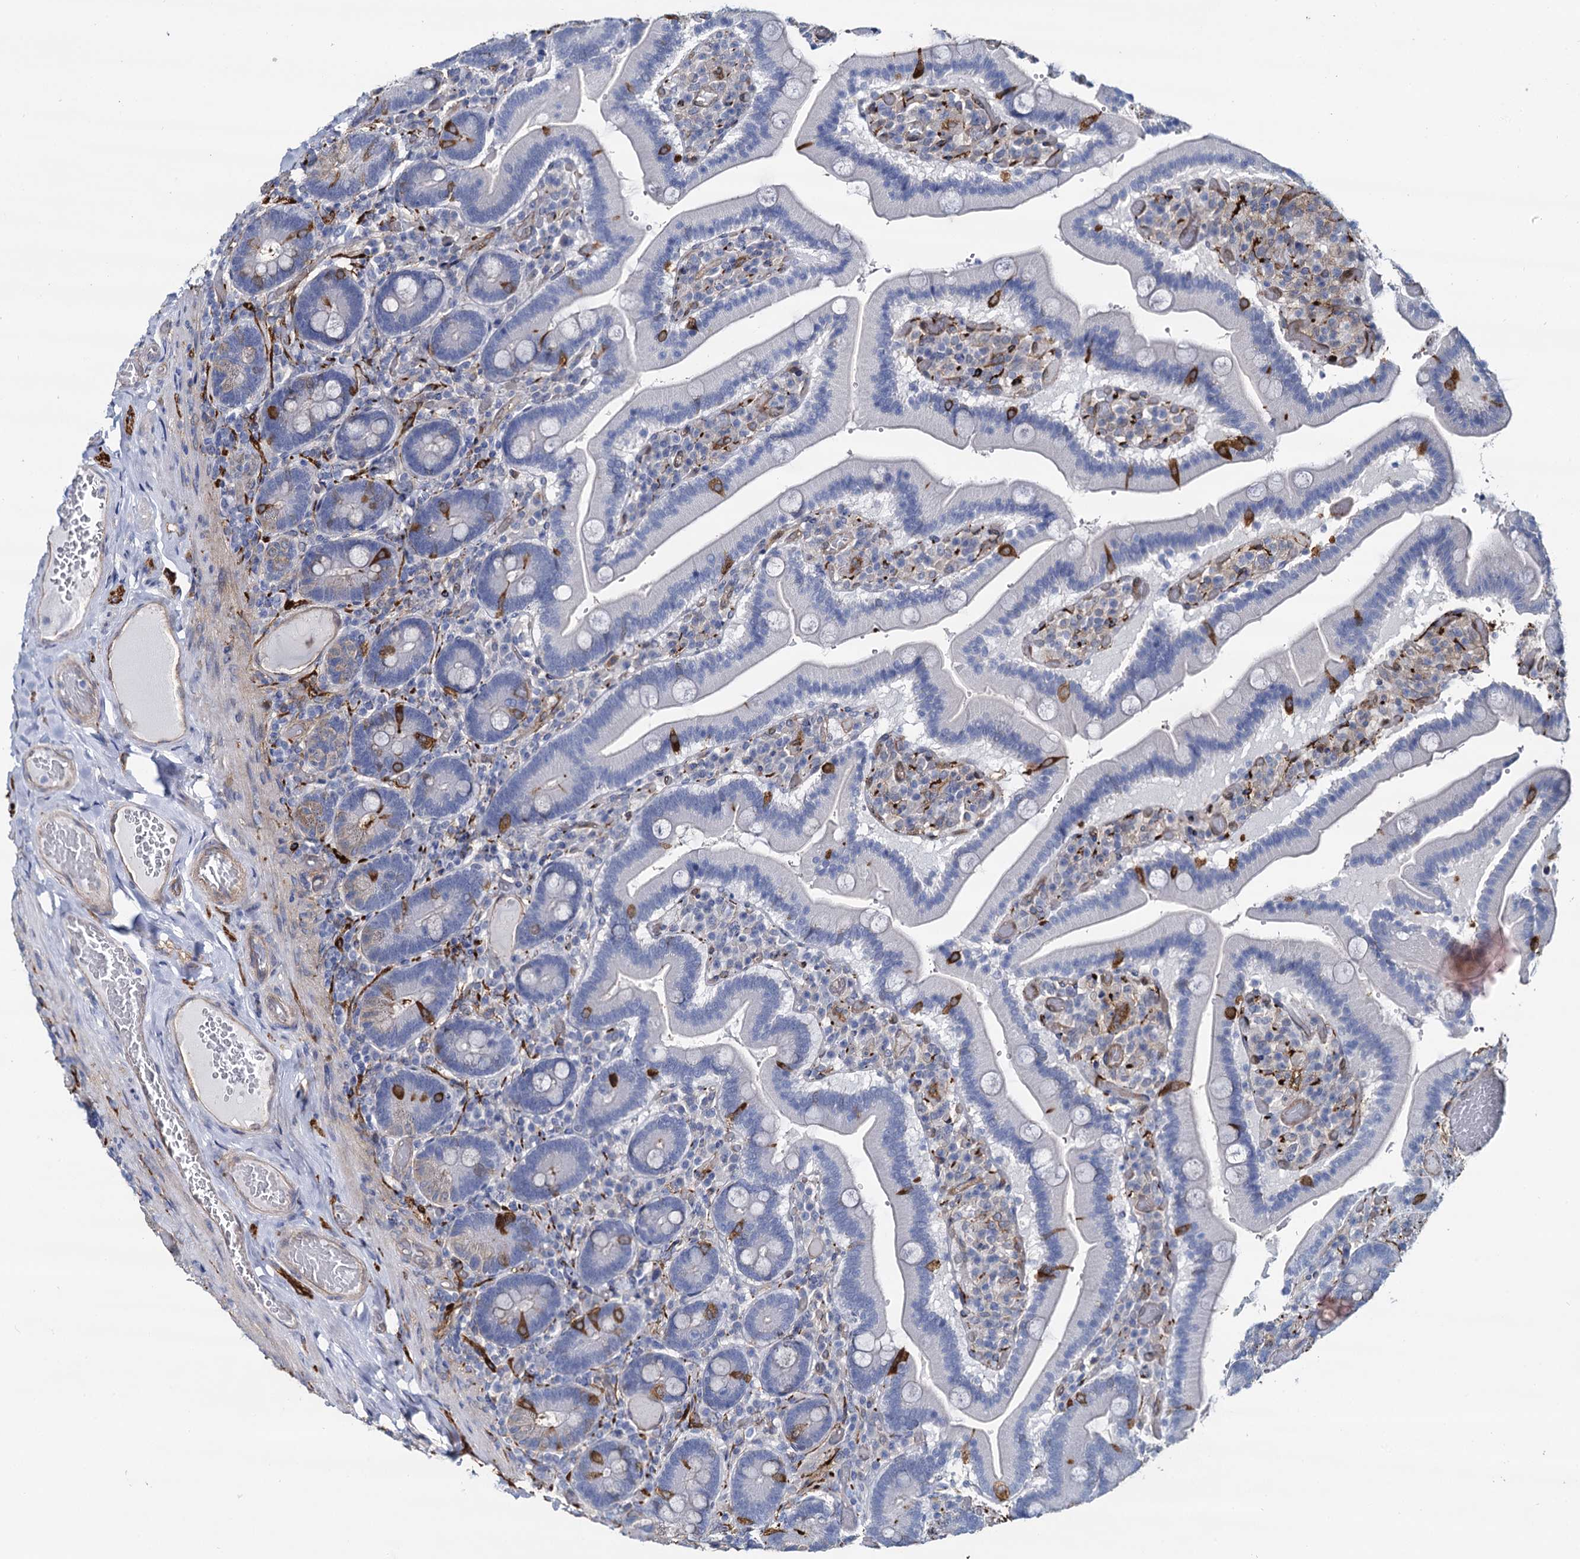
{"staining": {"intensity": "negative", "quantity": "none", "location": "none"}, "tissue": "duodenum", "cell_type": "Glandular cells", "image_type": "normal", "snomed": [{"axis": "morphology", "description": "Normal tissue, NOS"}, {"axis": "topography", "description": "Duodenum"}], "caption": "Glandular cells show no significant protein expression in normal duodenum.", "gene": "STXBP1", "patient": {"sex": "female", "age": 62}}